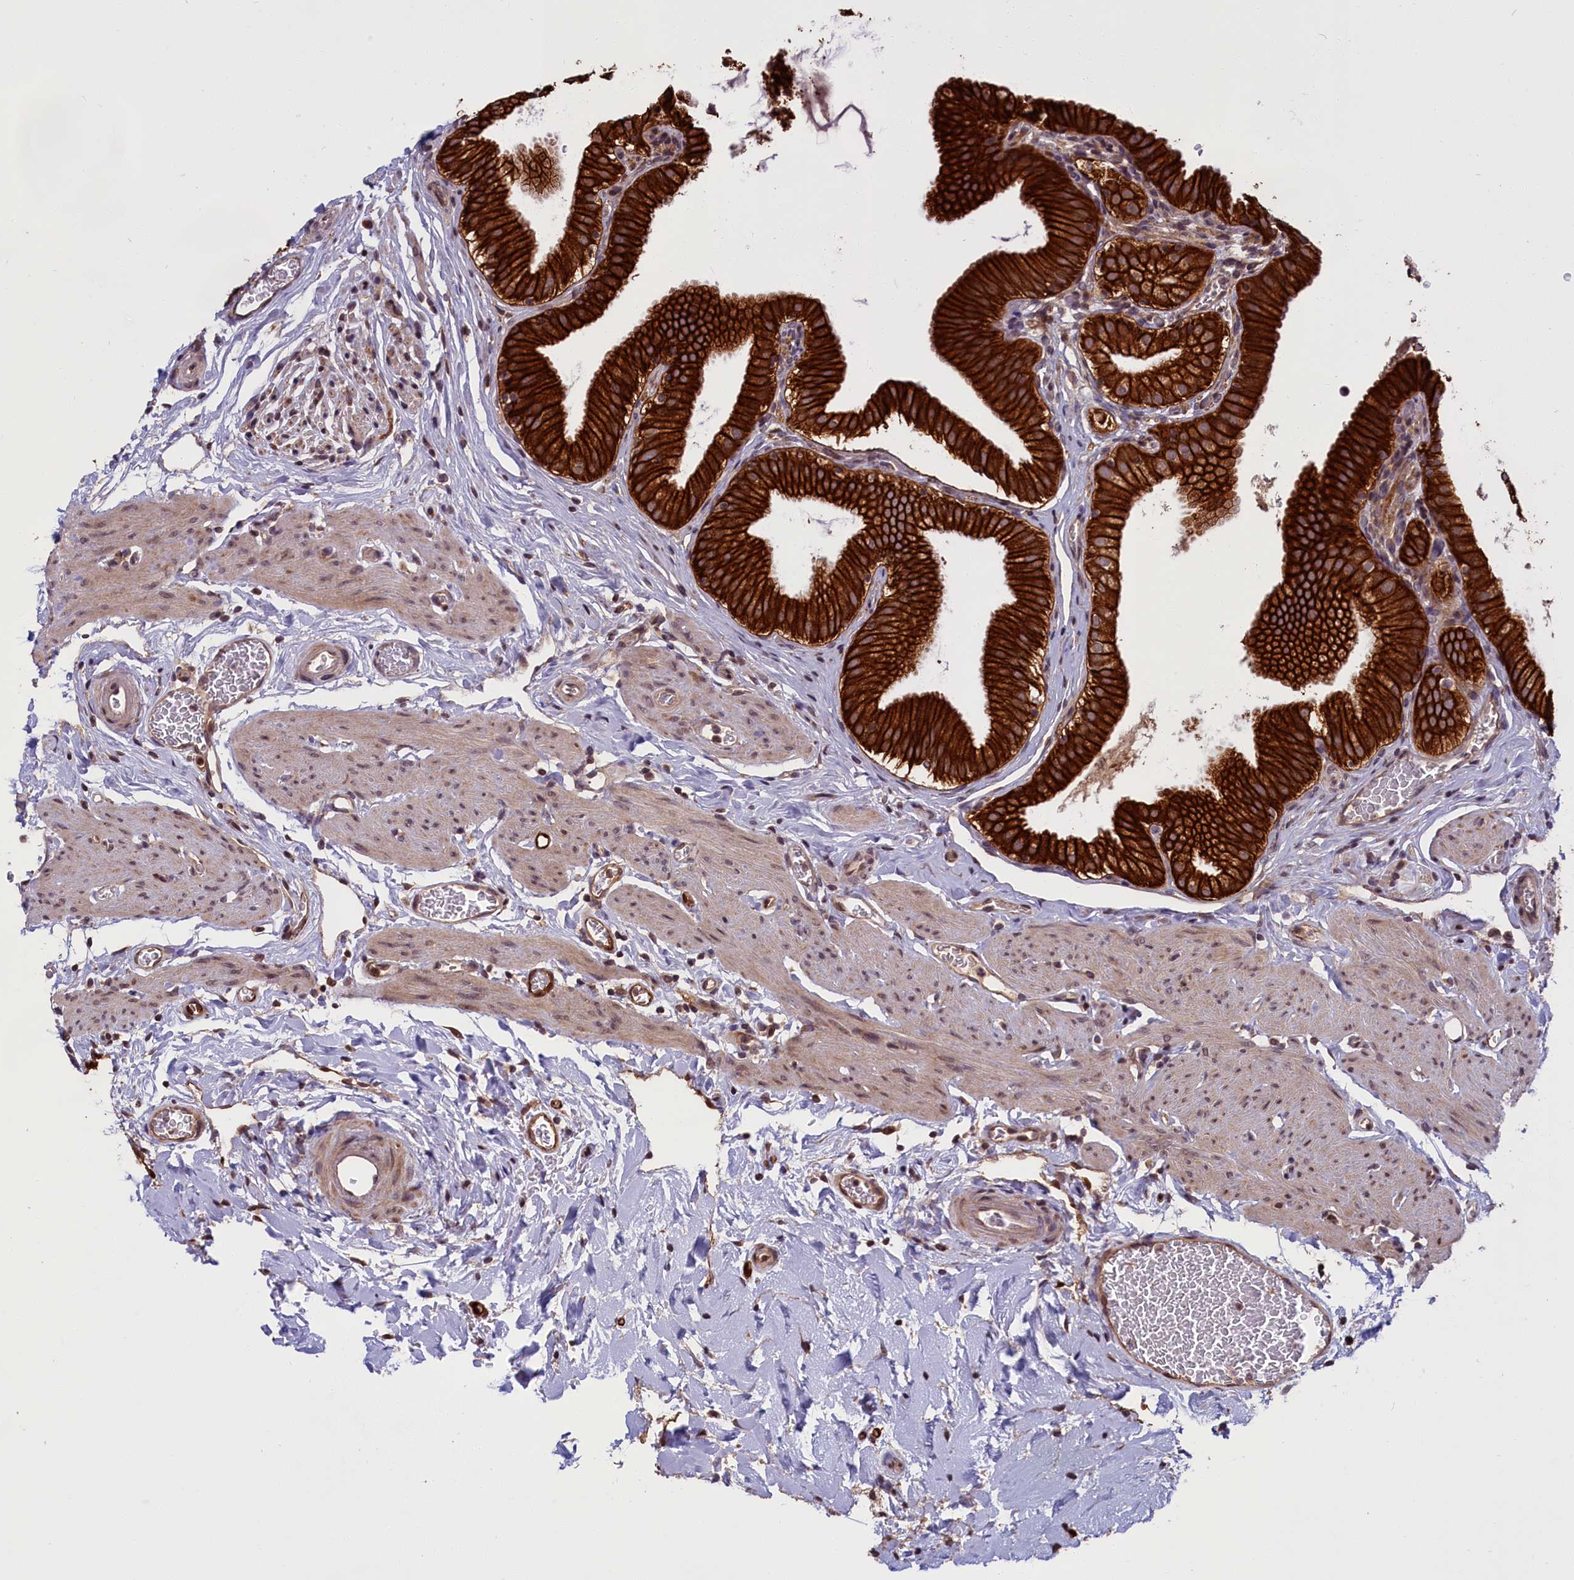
{"staining": {"intensity": "strong", "quantity": ">75%", "location": "cytoplasmic/membranous"}, "tissue": "gallbladder", "cell_type": "Glandular cells", "image_type": "normal", "snomed": [{"axis": "morphology", "description": "Normal tissue, NOS"}, {"axis": "topography", "description": "Gallbladder"}], "caption": "Protein analysis of unremarkable gallbladder displays strong cytoplasmic/membranous expression in about >75% of glandular cells. (brown staining indicates protein expression, while blue staining denotes nuclei).", "gene": "DENND1B", "patient": {"sex": "male", "age": 54}}